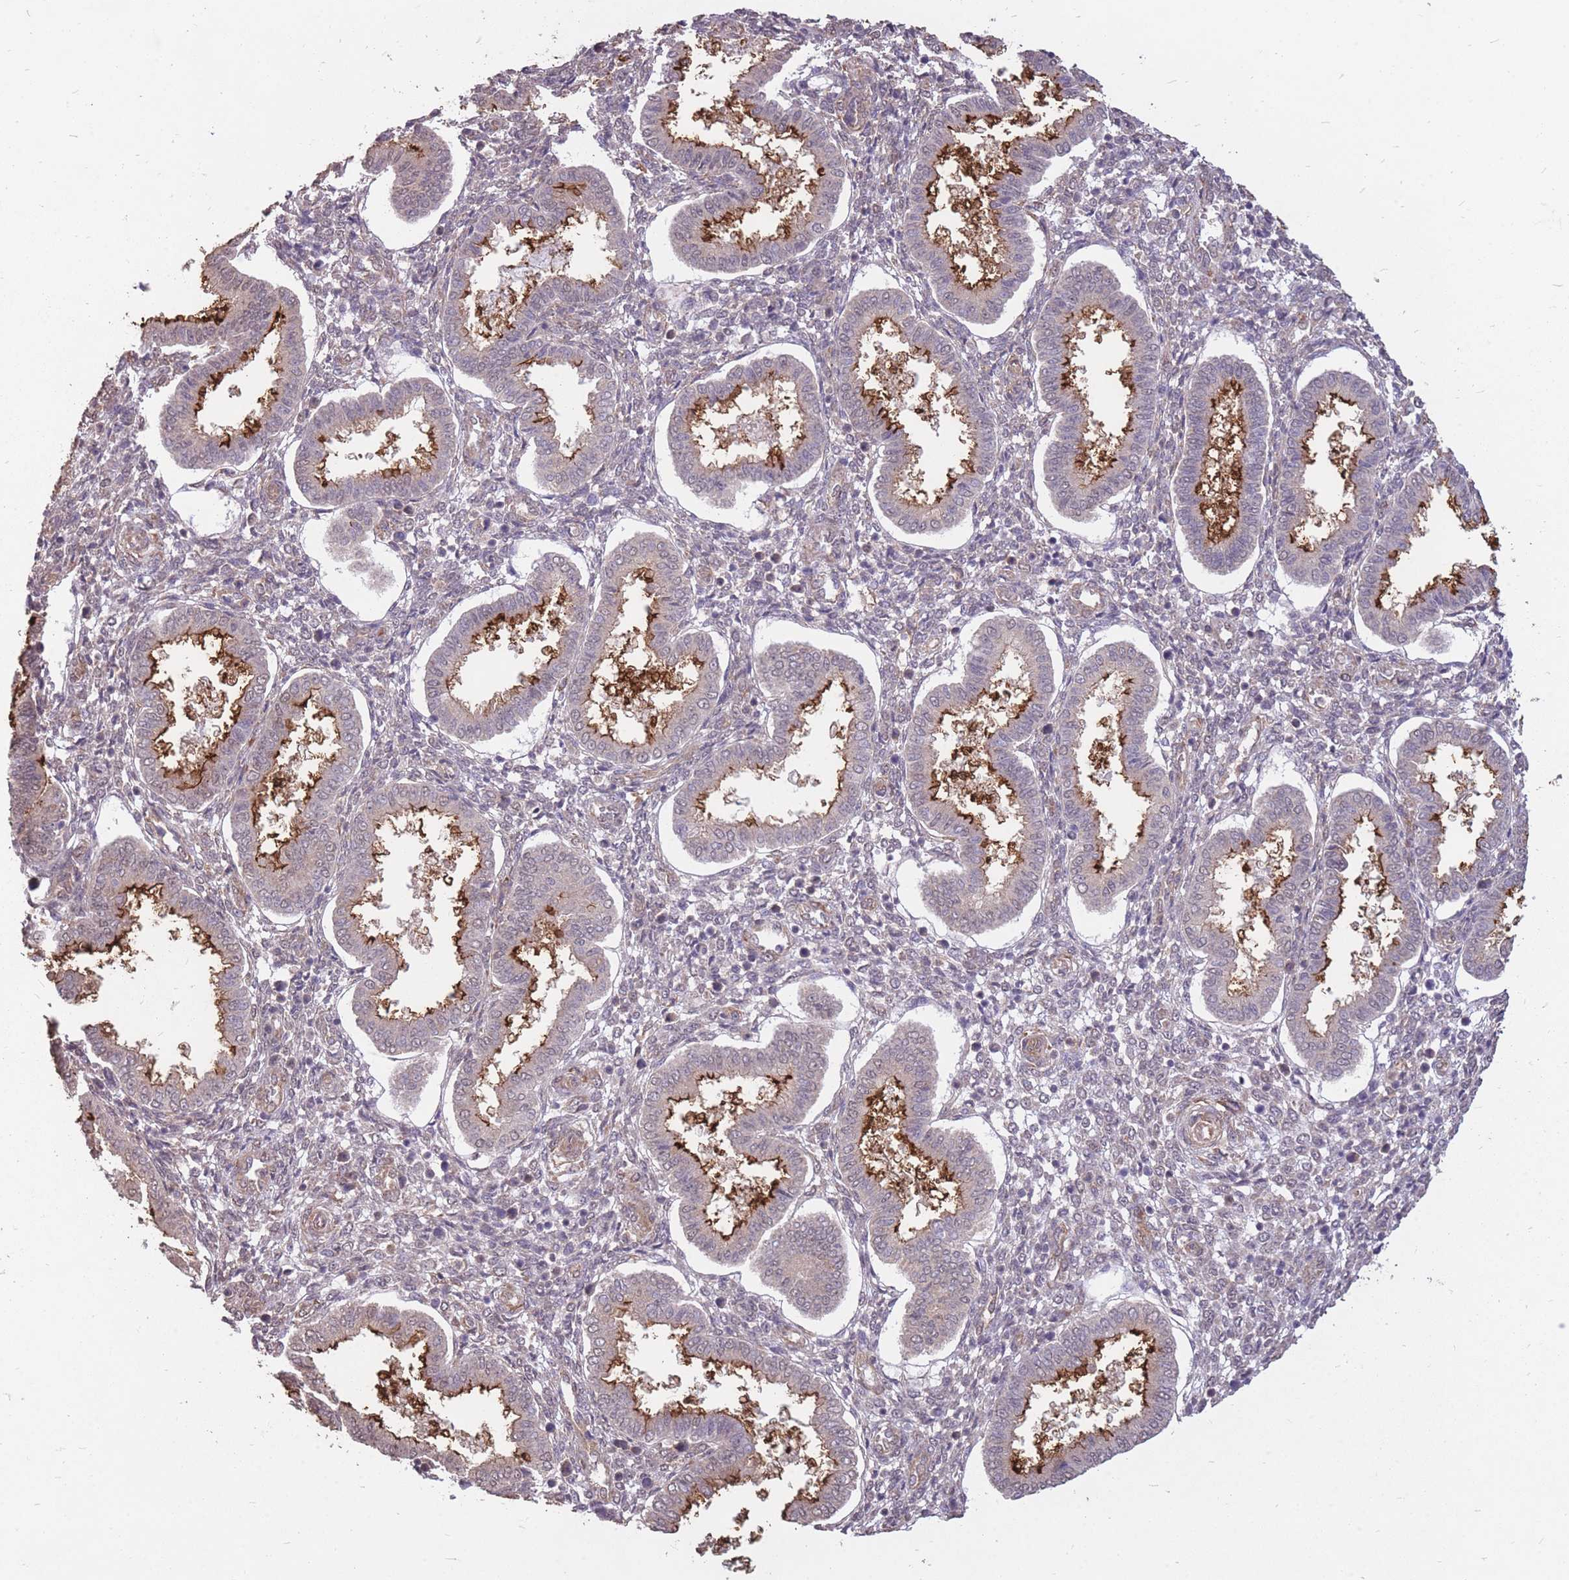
{"staining": {"intensity": "negative", "quantity": "none", "location": "none"}, "tissue": "endometrium", "cell_type": "Cells in endometrial stroma", "image_type": "normal", "snomed": [{"axis": "morphology", "description": "Normal tissue, NOS"}, {"axis": "topography", "description": "Endometrium"}], "caption": "Unremarkable endometrium was stained to show a protein in brown. There is no significant expression in cells in endometrial stroma. (DAB (3,3'-diaminobenzidine) immunohistochemistry with hematoxylin counter stain).", "gene": "DYNC1LI2", "patient": {"sex": "female", "age": 24}}